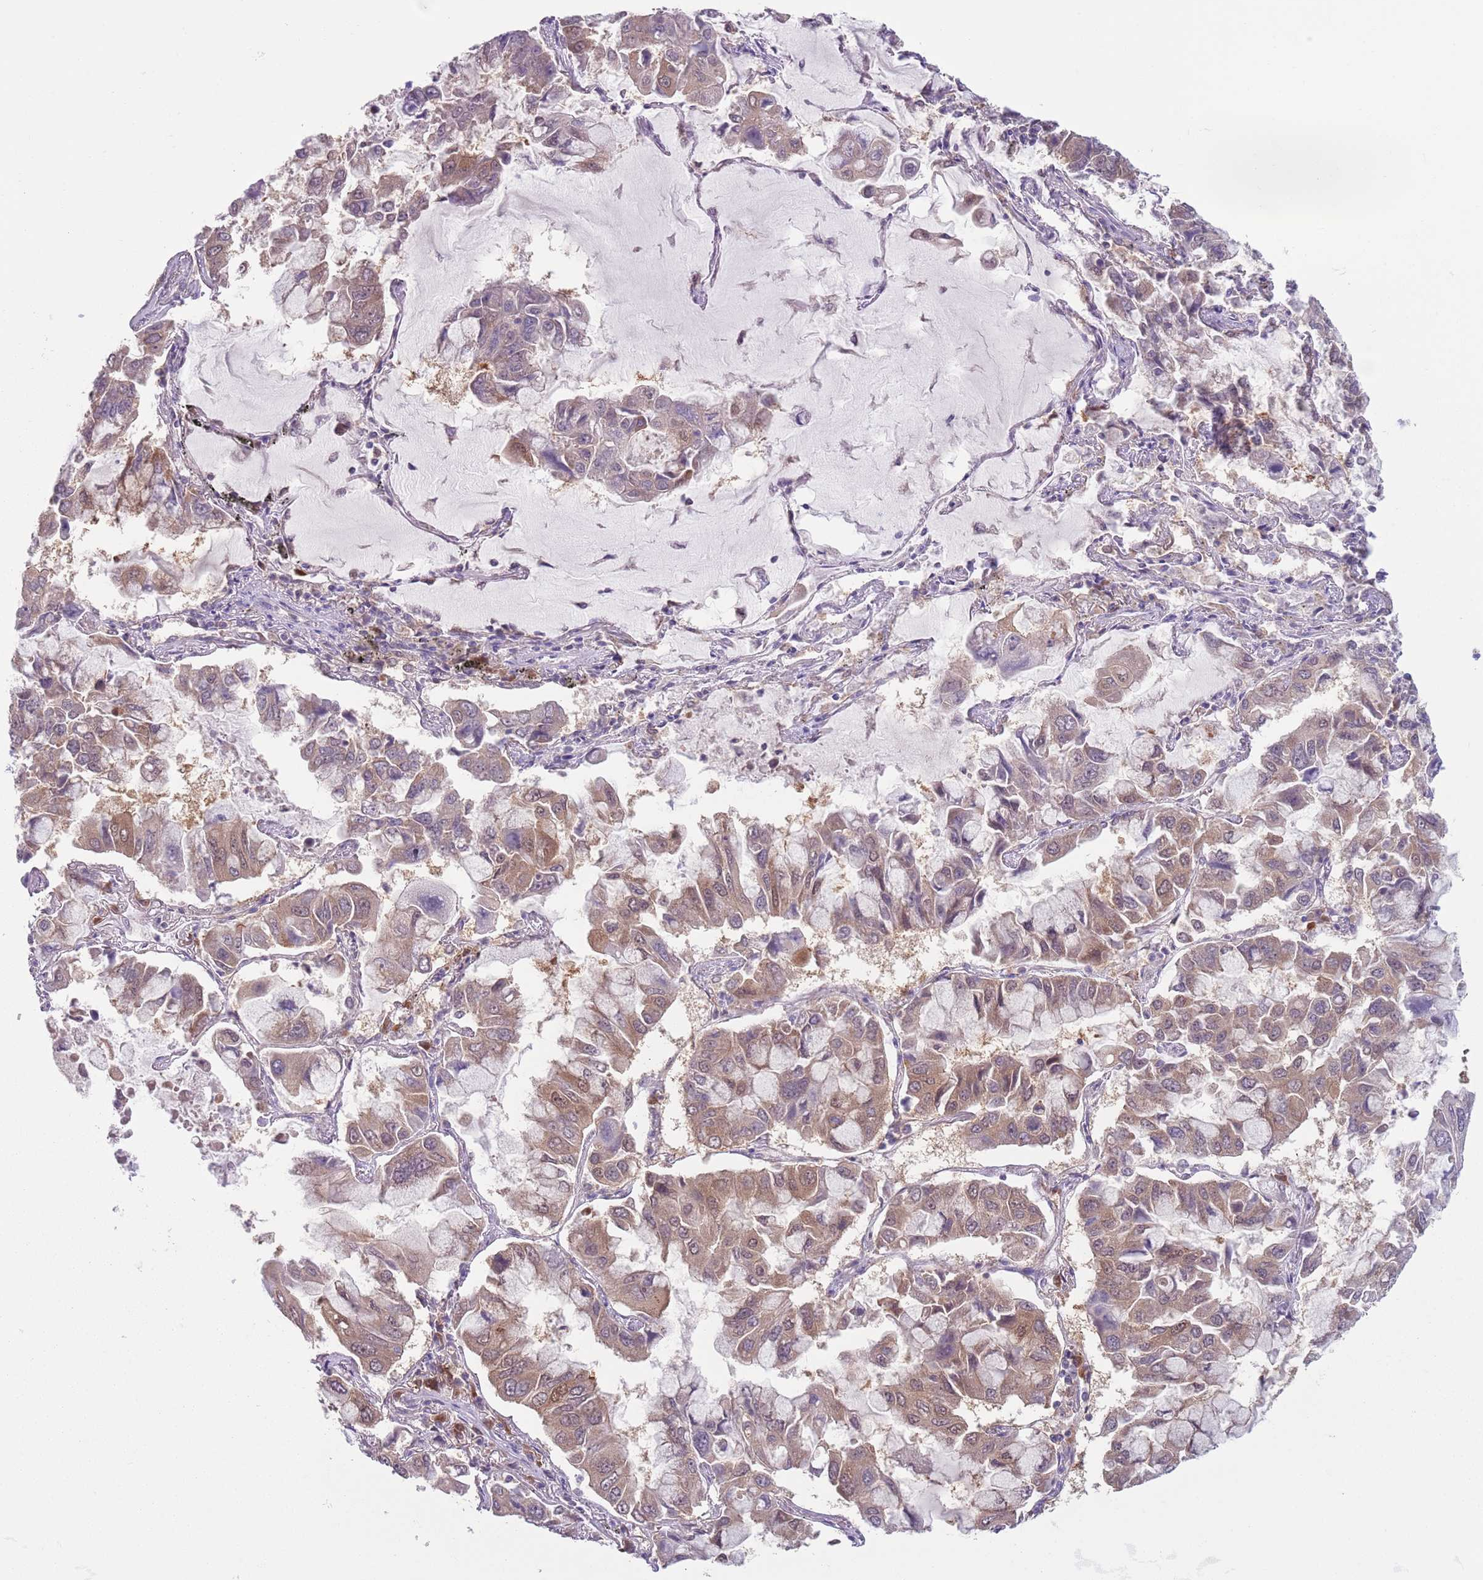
{"staining": {"intensity": "weak", "quantity": "25%-75%", "location": "cytoplasmic/membranous"}, "tissue": "lung cancer", "cell_type": "Tumor cells", "image_type": "cancer", "snomed": [{"axis": "morphology", "description": "Adenocarcinoma, NOS"}, {"axis": "topography", "description": "Lung"}], "caption": "An image of lung cancer stained for a protein shows weak cytoplasmic/membranous brown staining in tumor cells. The staining was performed using DAB (3,3'-diaminobenzidine), with brown indicating positive protein expression. Nuclei are stained blue with hematoxylin.", "gene": "COPE", "patient": {"sex": "male", "age": 64}}